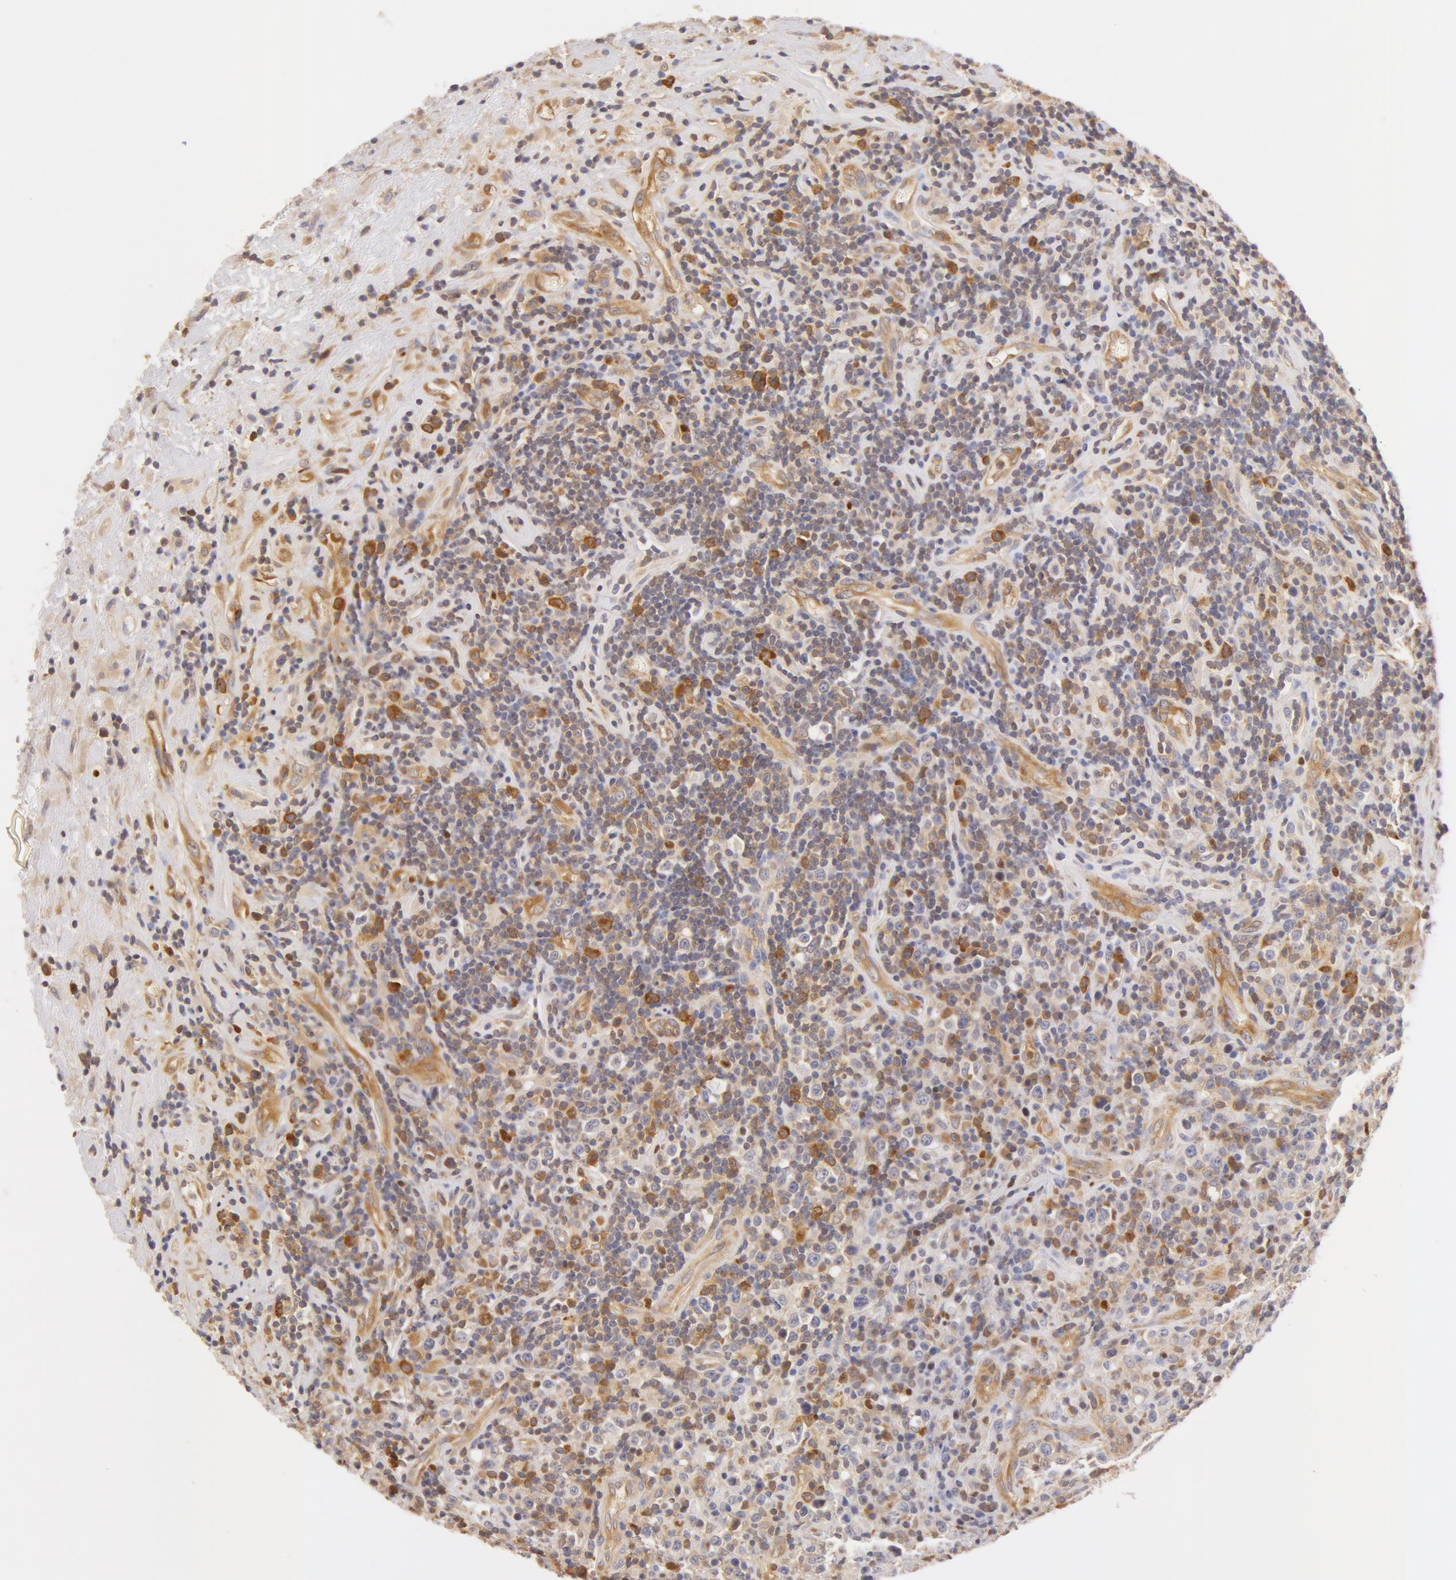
{"staining": {"intensity": "moderate", "quantity": "<25%", "location": "cytoplasmic/membranous"}, "tissue": "lymphoma", "cell_type": "Tumor cells", "image_type": "cancer", "snomed": [{"axis": "morphology", "description": "Hodgkin's disease, NOS"}, {"axis": "topography", "description": "Lymph node"}], "caption": "Moderate cytoplasmic/membranous protein staining is present in approximately <25% of tumor cells in Hodgkin's disease.", "gene": "DDX3Y", "patient": {"sex": "male", "age": 46}}